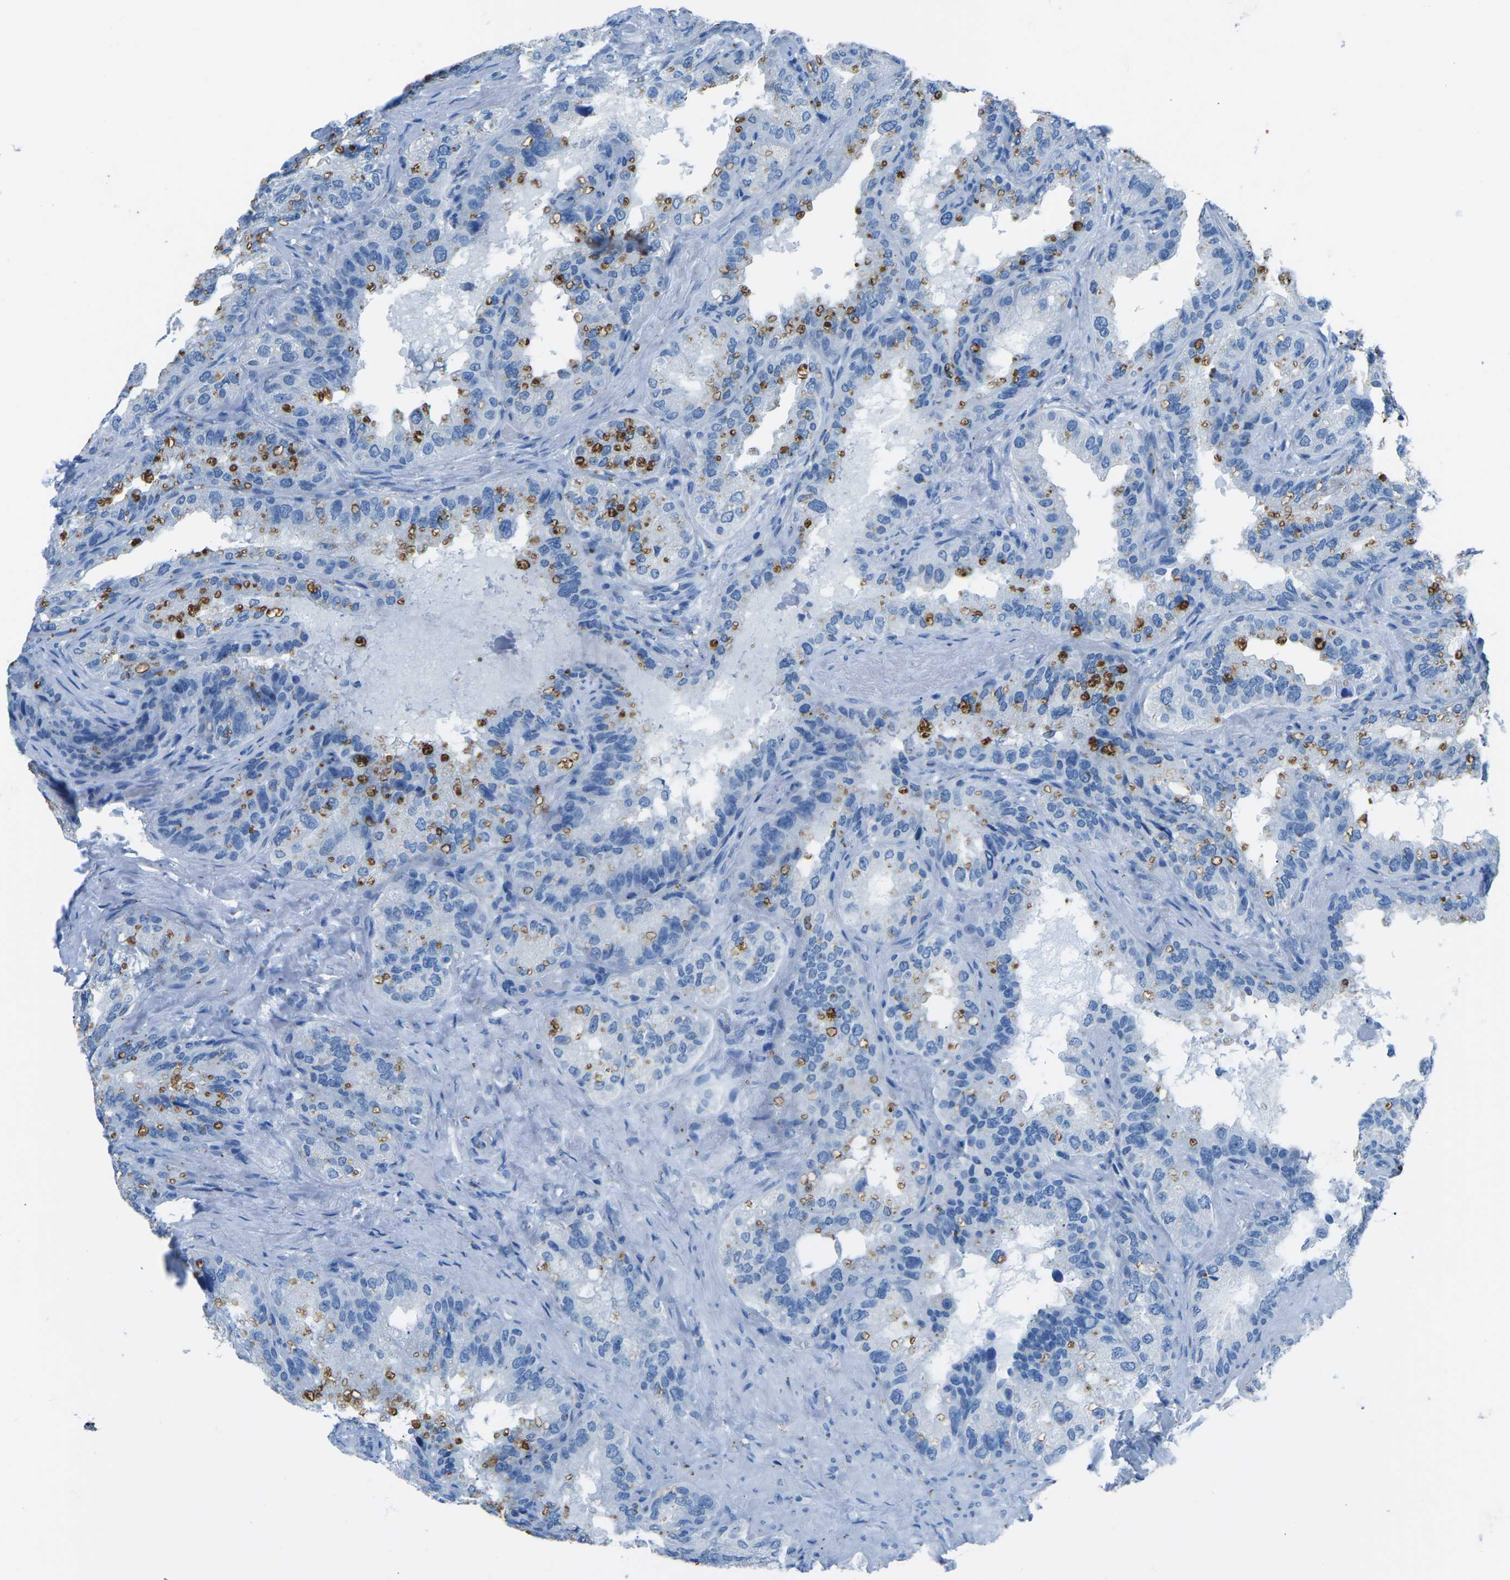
{"staining": {"intensity": "moderate", "quantity": "<25%", "location": "cytoplasmic/membranous"}, "tissue": "seminal vesicle", "cell_type": "Glandular cells", "image_type": "normal", "snomed": [{"axis": "morphology", "description": "Normal tissue, NOS"}, {"axis": "topography", "description": "Seminal veicle"}], "caption": "A high-resolution micrograph shows immunohistochemistry (IHC) staining of unremarkable seminal vesicle, which reveals moderate cytoplasmic/membranous expression in about <25% of glandular cells. (Brightfield microscopy of DAB IHC at high magnification).", "gene": "MYH8", "patient": {"sex": "male", "age": 68}}